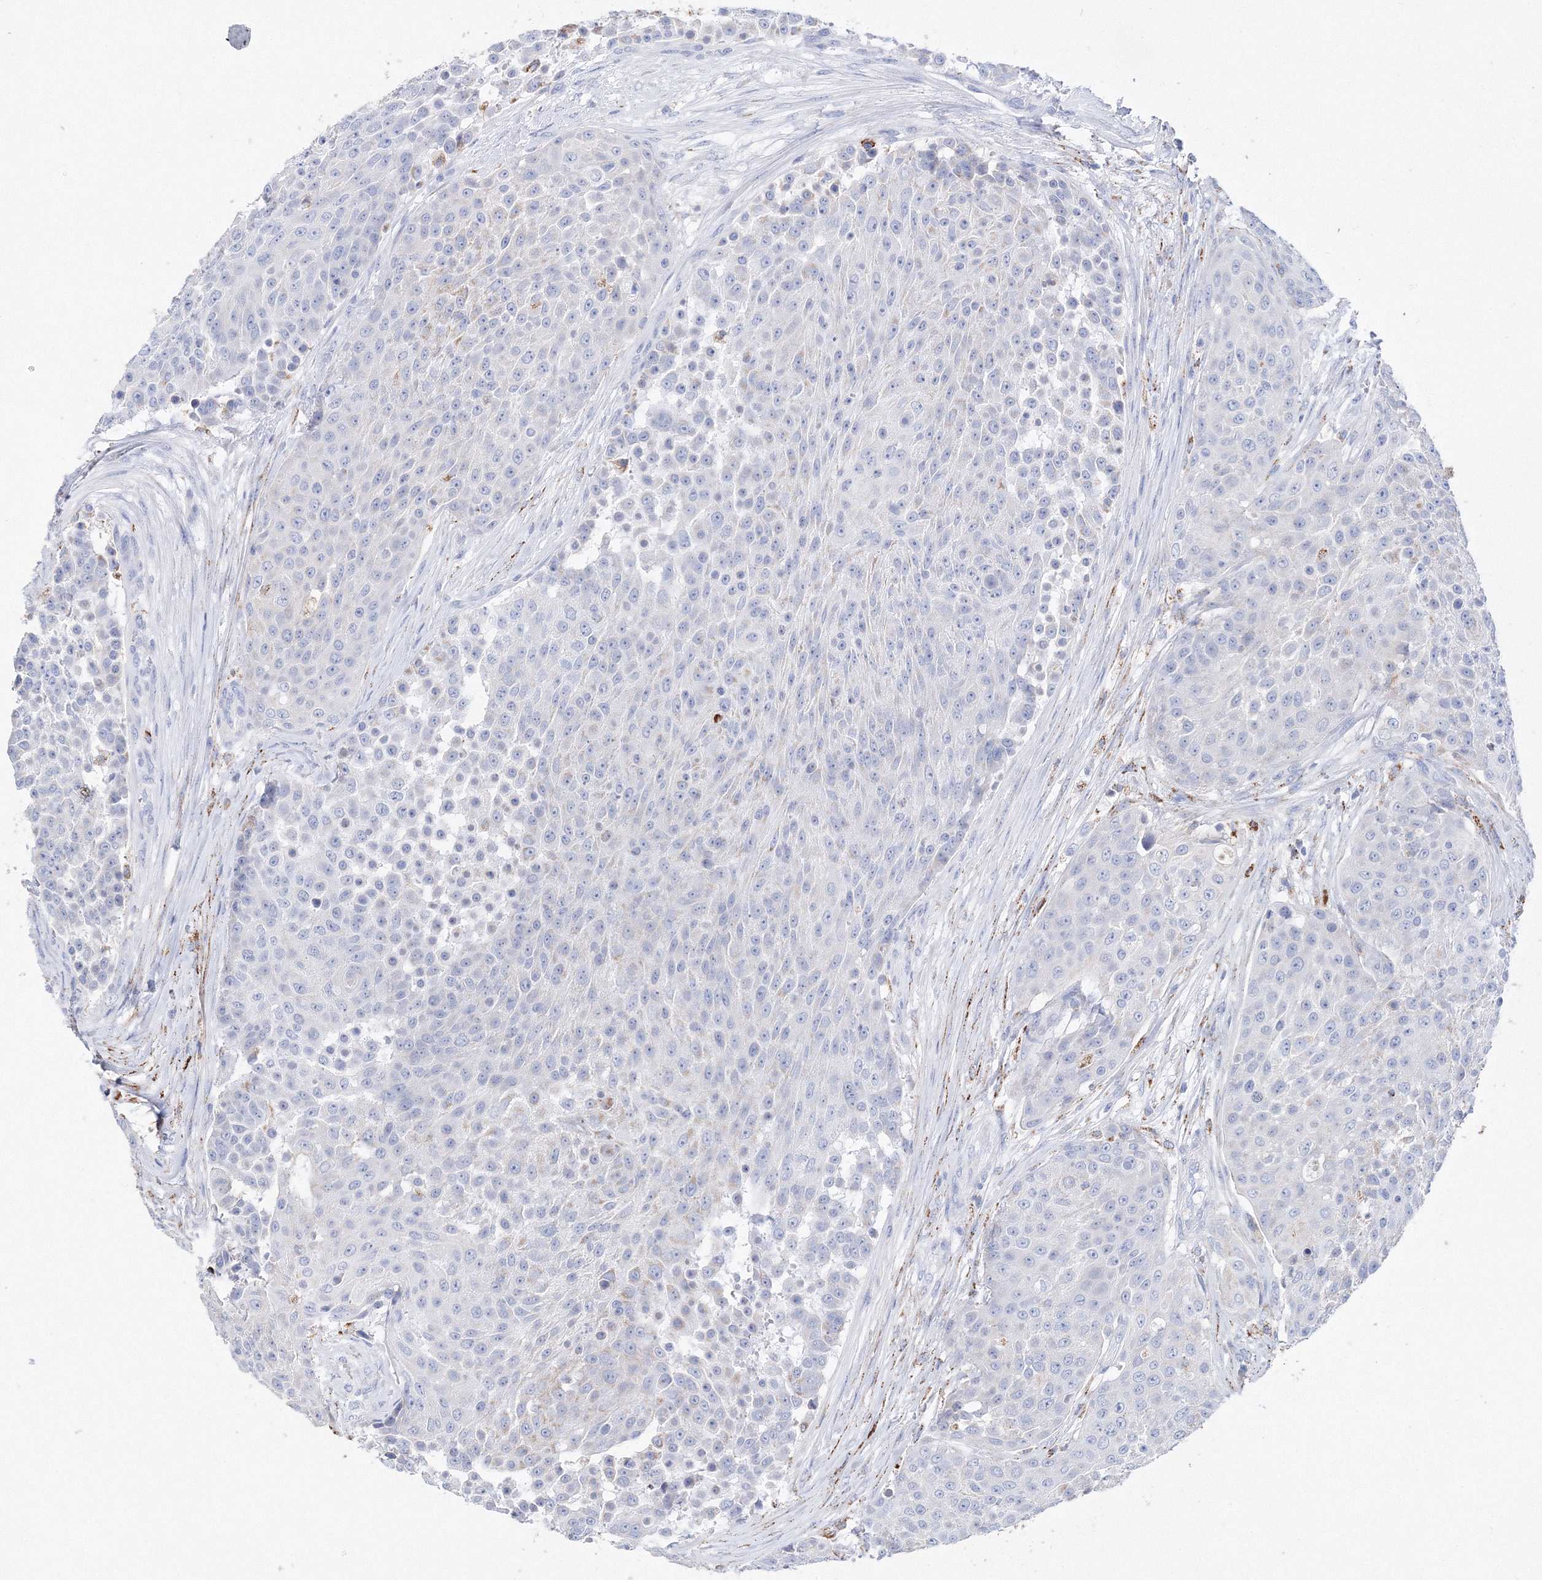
{"staining": {"intensity": "negative", "quantity": "none", "location": "none"}, "tissue": "urothelial cancer", "cell_type": "Tumor cells", "image_type": "cancer", "snomed": [{"axis": "morphology", "description": "Urothelial carcinoma, High grade"}, {"axis": "topography", "description": "Urinary bladder"}], "caption": "There is no significant positivity in tumor cells of urothelial cancer.", "gene": "MERTK", "patient": {"sex": "female", "age": 63}}